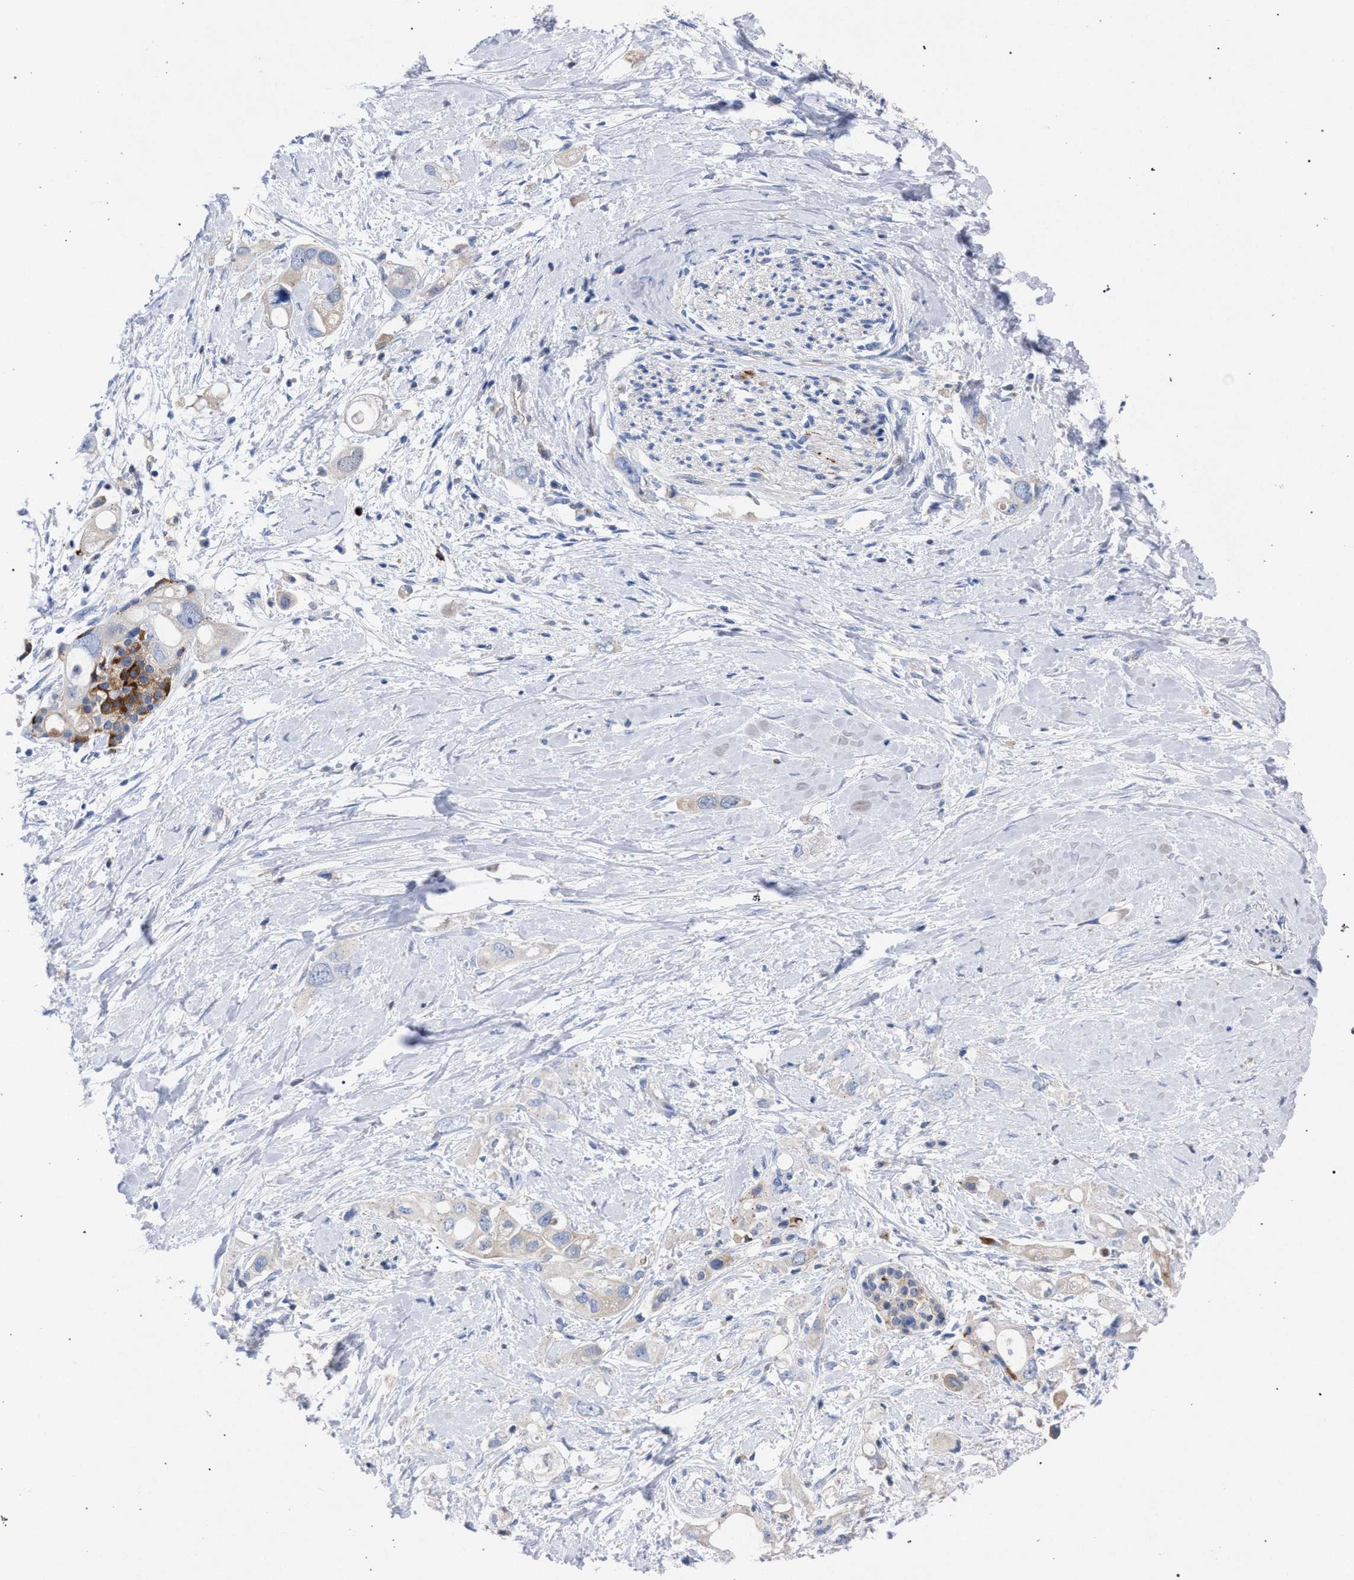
{"staining": {"intensity": "weak", "quantity": "<25%", "location": "cytoplasmic/membranous"}, "tissue": "pancreatic cancer", "cell_type": "Tumor cells", "image_type": "cancer", "snomed": [{"axis": "morphology", "description": "Adenocarcinoma, NOS"}, {"axis": "topography", "description": "Pancreas"}], "caption": "Immunohistochemistry micrograph of neoplastic tissue: human pancreatic cancer stained with DAB reveals no significant protein positivity in tumor cells. The staining was performed using DAB to visualize the protein expression in brown, while the nuclei were stained in blue with hematoxylin (Magnification: 20x).", "gene": "GMPR", "patient": {"sex": "female", "age": 56}}